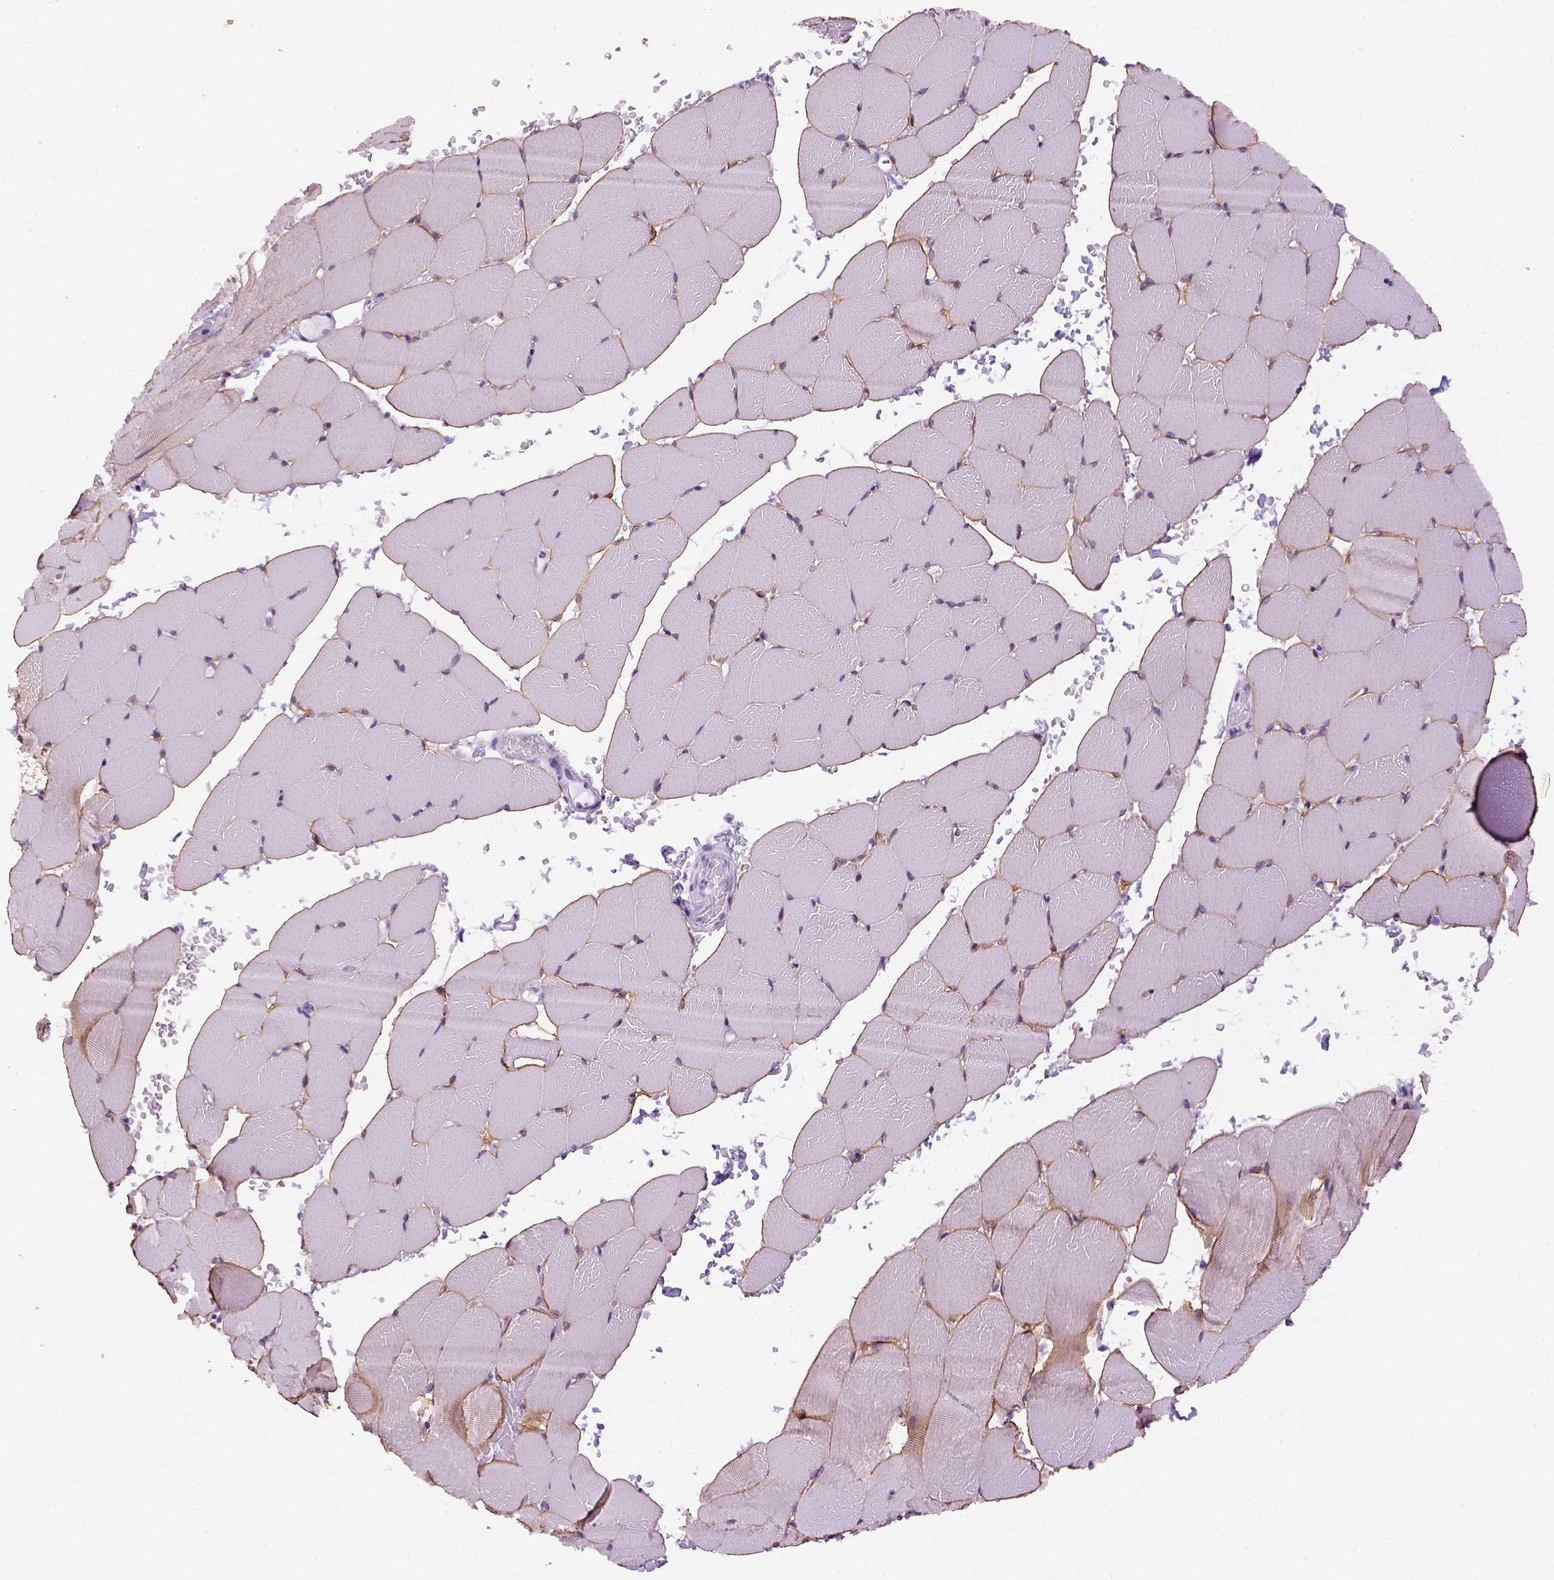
{"staining": {"intensity": "moderate", "quantity": ">75%", "location": "cytoplasmic/membranous"}, "tissue": "skeletal muscle", "cell_type": "Myocytes", "image_type": "normal", "snomed": [{"axis": "morphology", "description": "Normal tissue, NOS"}, {"axis": "topography", "description": "Skeletal muscle"}], "caption": "This histopathology image exhibits immunohistochemistry staining of benign human skeletal muscle, with medium moderate cytoplasmic/membranous positivity in about >75% of myocytes.", "gene": "SGCG", "patient": {"sex": "female", "age": 37}}